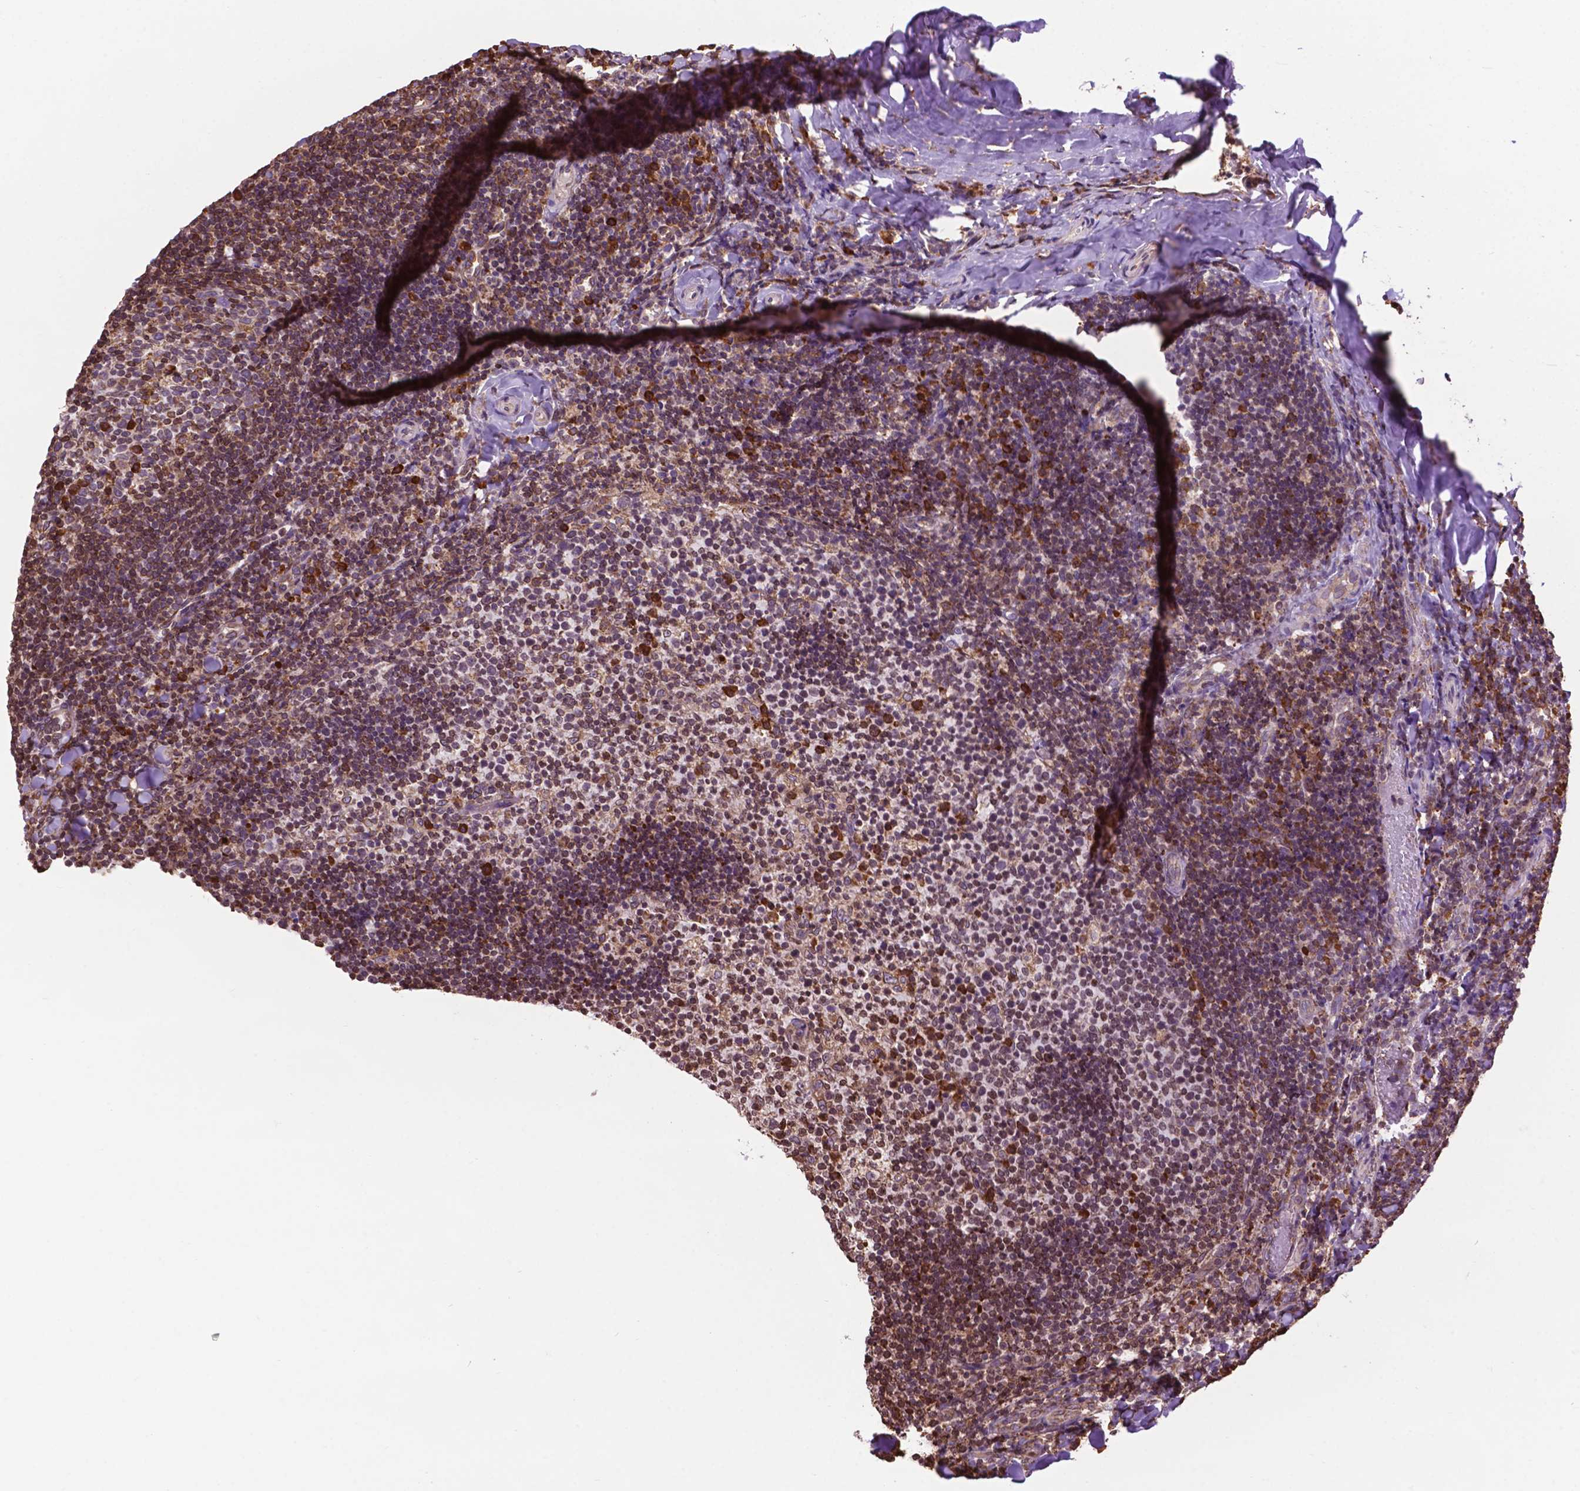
{"staining": {"intensity": "strong", "quantity": "<25%", "location": "cytoplasmic/membranous"}, "tissue": "tonsil", "cell_type": "Germinal center cells", "image_type": "normal", "snomed": [{"axis": "morphology", "description": "Normal tissue, NOS"}, {"axis": "topography", "description": "Tonsil"}], "caption": "High-magnification brightfield microscopy of normal tonsil stained with DAB (3,3'-diaminobenzidine) (brown) and counterstained with hematoxylin (blue). germinal center cells exhibit strong cytoplasmic/membranous positivity is present in about<25% of cells. (DAB = brown stain, brightfield microscopy at high magnification).", "gene": "GANAB", "patient": {"sex": "female", "age": 10}}